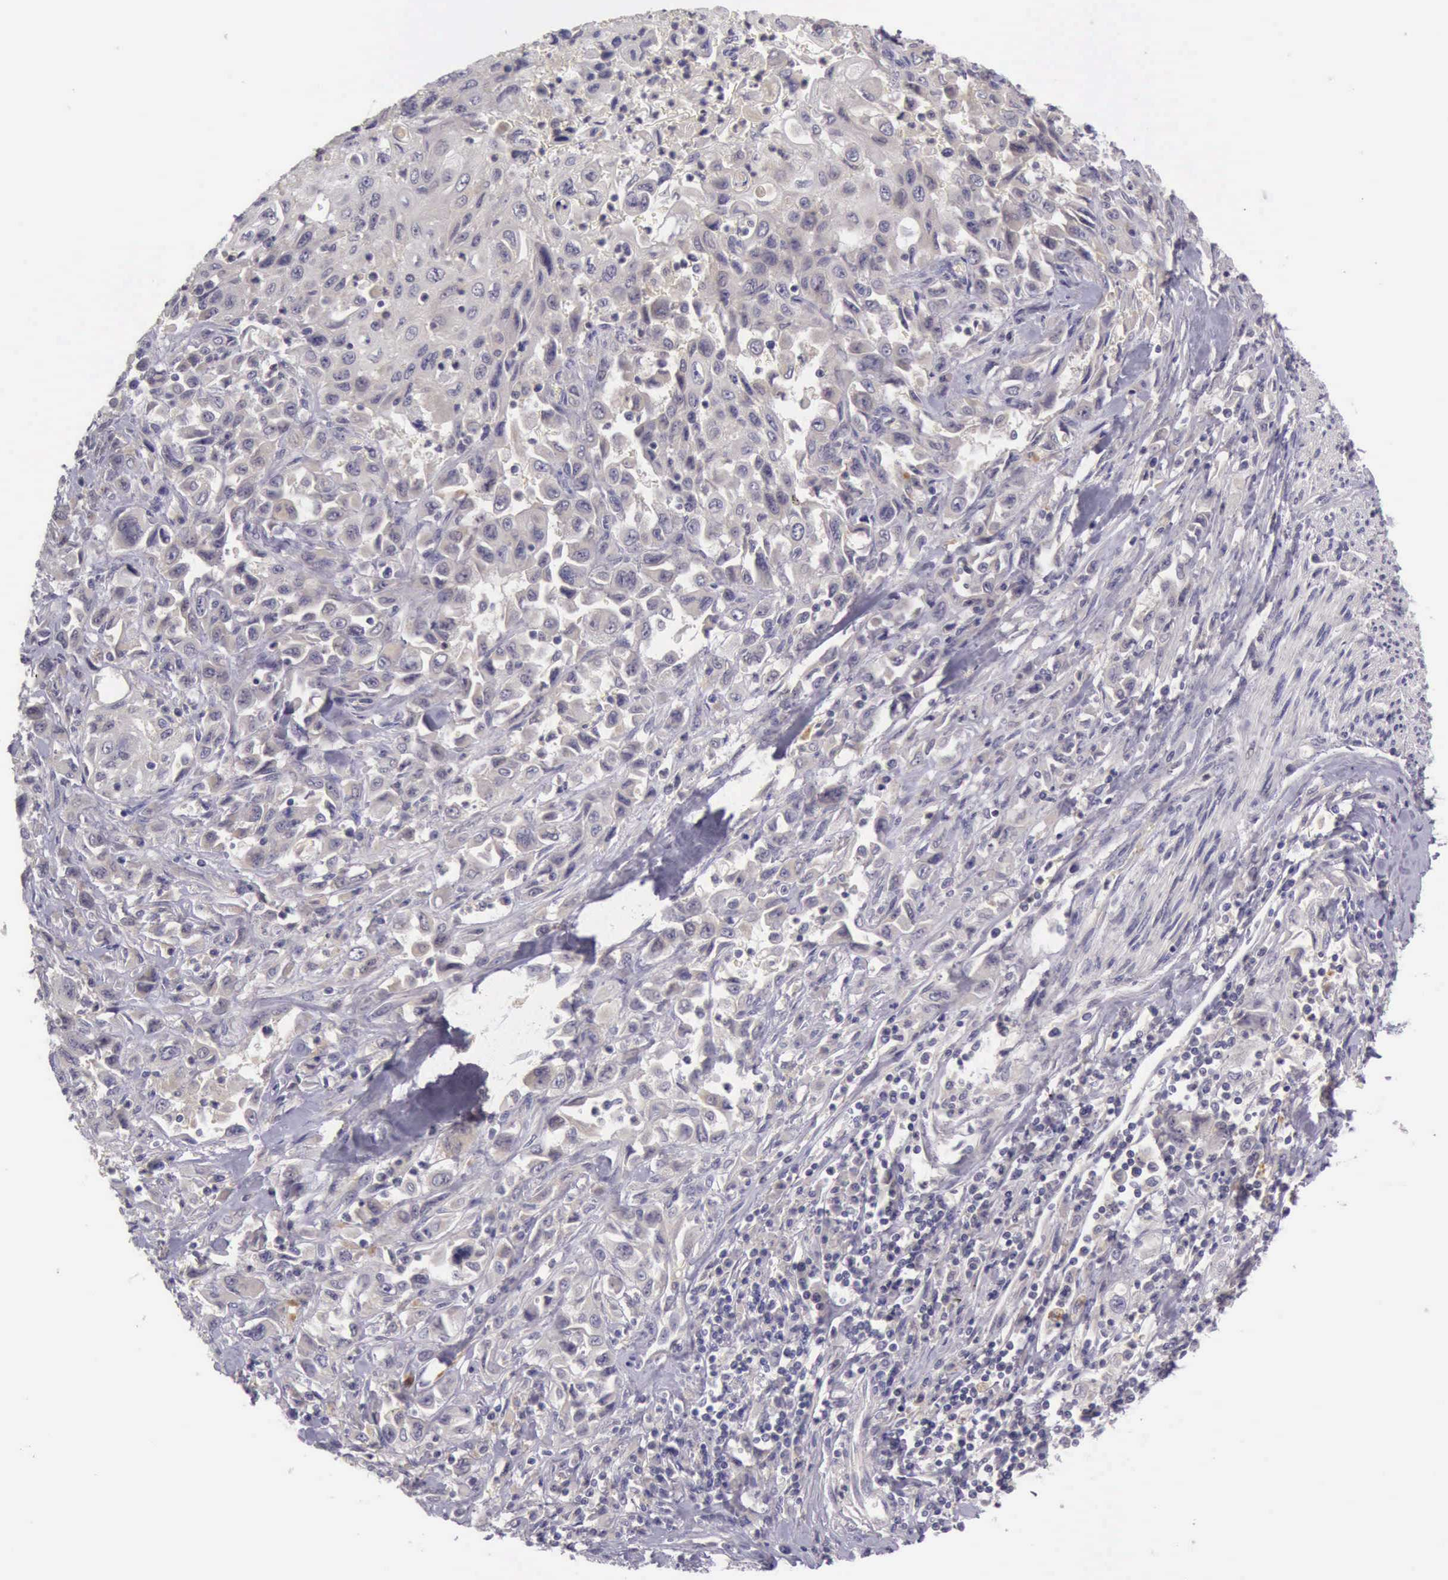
{"staining": {"intensity": "negative", "quantity": "none", "location": "none"}, "tissue": "pancreatic cancer", "cell_type": "Tumor cells", "image_type": "cancer", "snomed": [{"axis": "morphology", "description": "Adenocarcinoma, NOS"}, {"axis": "topography", "description": "Pancreas"}], "caption": "DAB (3,3'-diaminobenzidine) immunohistochemical staining of human adenocarcinoma (pancreatic) reveals no significant expression in tumor cells.", "gene": "ARNT2", "patient": {"sex": "male", "age": 70}}